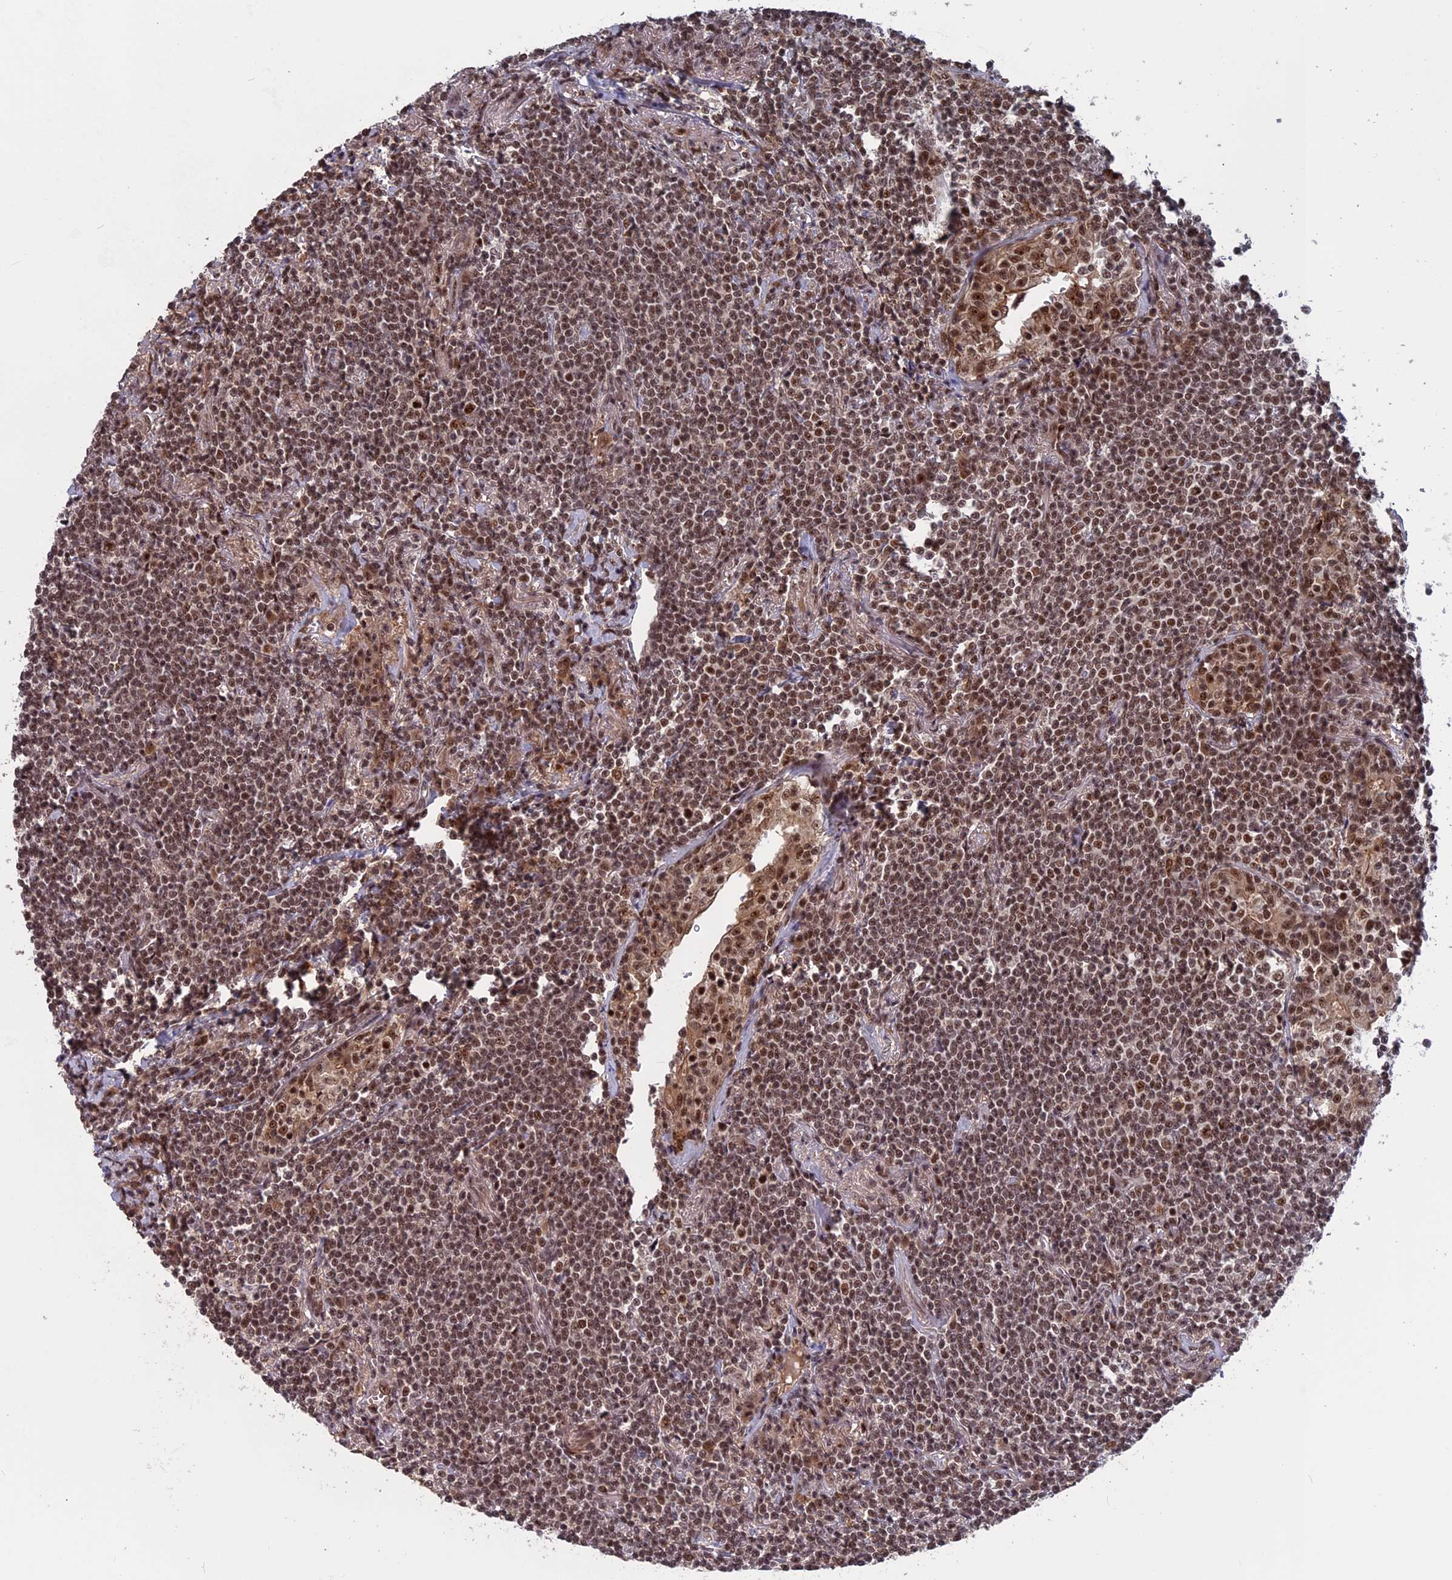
{"staining": {"intensity": "moderate", "quantity": ">75%", "location": "nuclear"}, "tissue": "lymphoma", "cell_type": "Tumor cells", "image_type": "cancer", "snomed": [{"axis": "morphology", "description": "Malignant lymphoma, non-Hodgkin's type, Low grade"}, {"axis": "topography", "description": "Lung"}], "caption": "IHC photomicrograph of human malignant lymphoma, non-Hodgkin's type (low-grade) stained for a protein (brown), which shows medium levels of moderate nuclear staining in about >75% of tumor cells.", "gene": "CACTIN", "patient": {"sex": "female", "age": 71}}